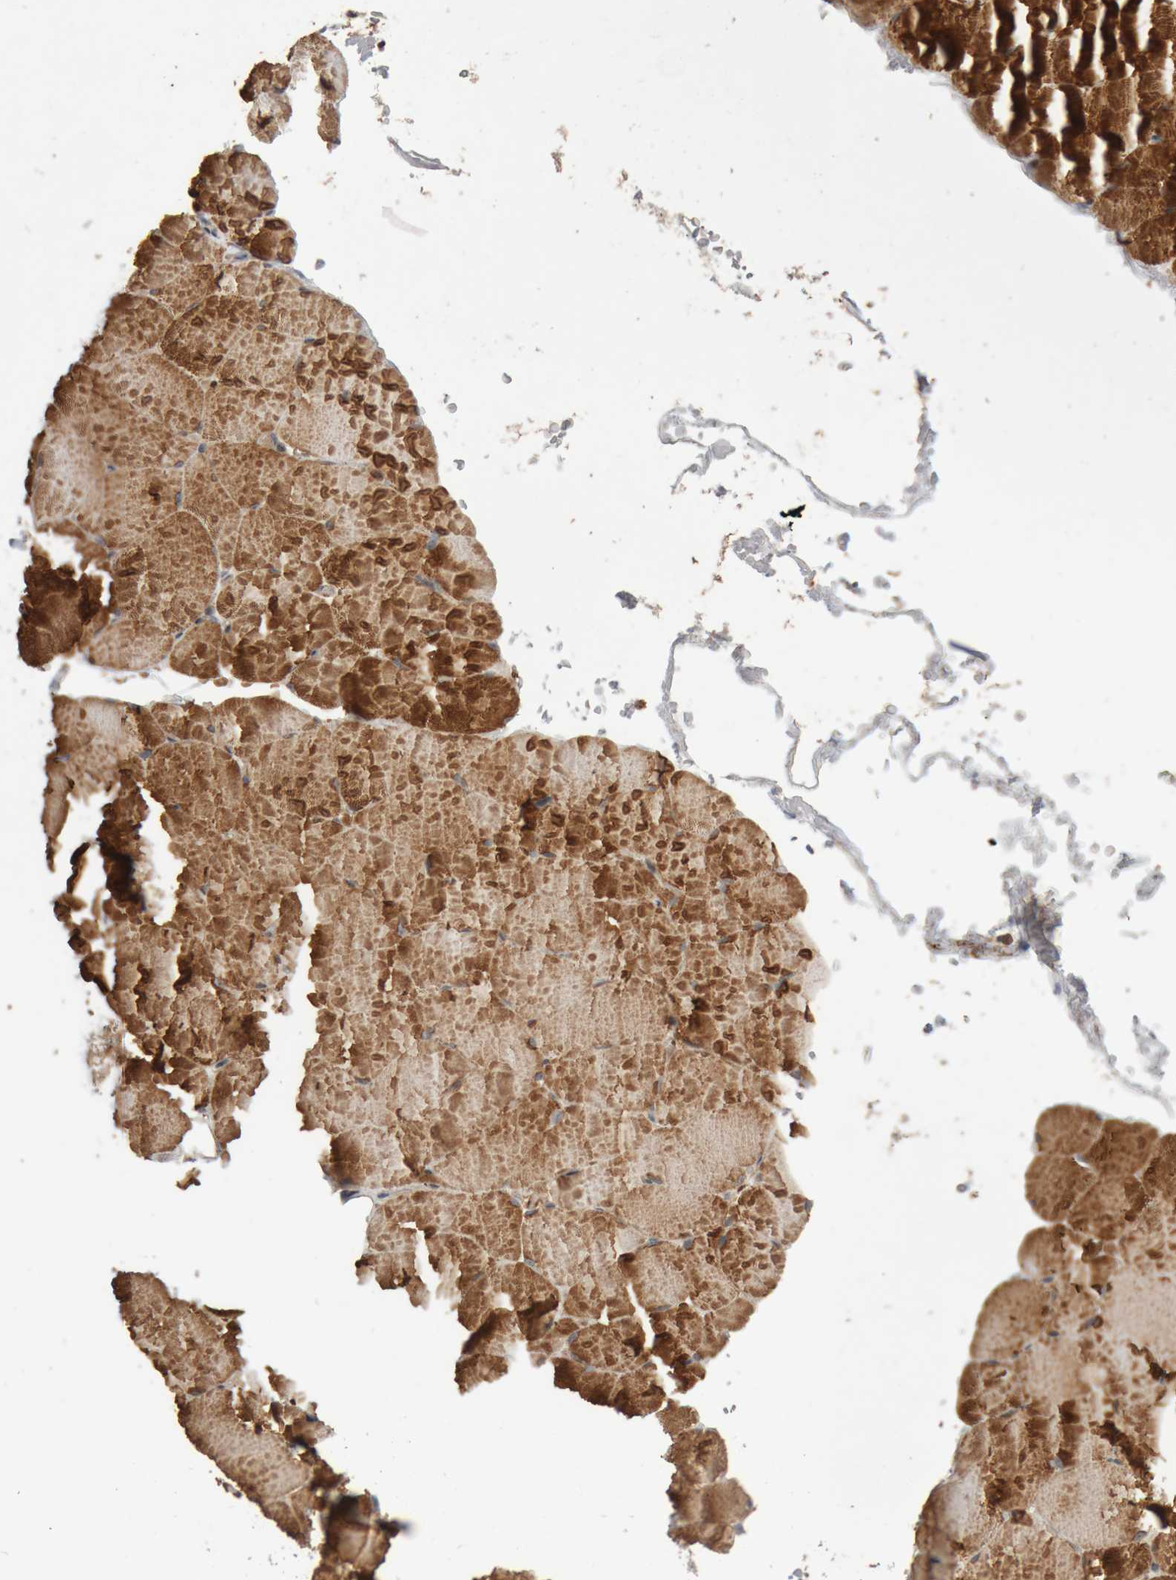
{"staining": {"intensity": "strong", "quantity": ">75%", "location": "cytoplasmic/membranous"}, "tissue": "skeletal muscle", "cell_type": "Myocytes", "image_type": "normal", "snomed": [{"axis": "morphology", "description": "Normal tissue, NOS"}, {"axis": "topography", "description": "Skeletal muscle"}, {"axis": "topography", "description": "Parathyroid gland"}], "caption": "Skeletal muscle stained with a brown dye demonstrates strong cytoplasmic/membranous positive staining in approximately >75% of myocytes.", "gene": "KIF21B", "patient": {"sex": "female", "age": 37}}